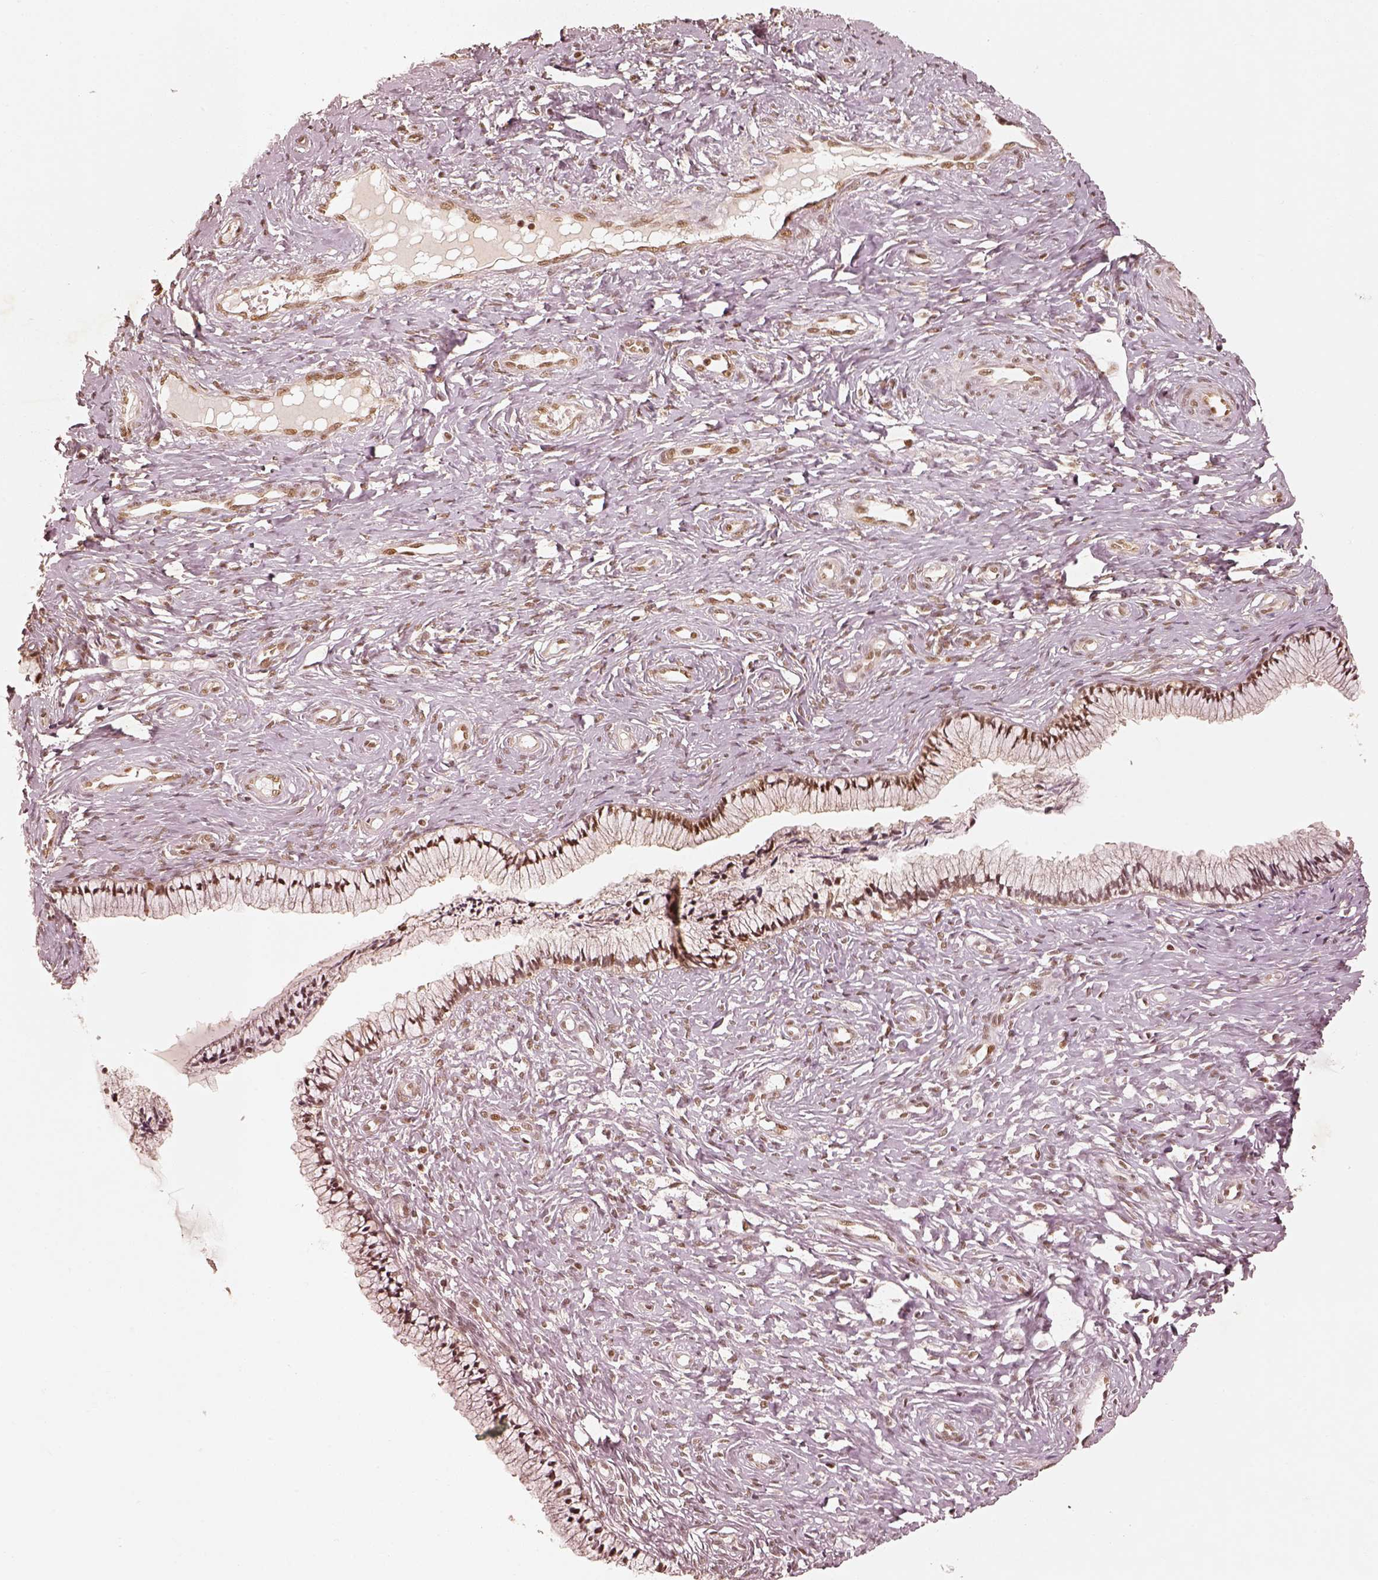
{"staining": {"intensity": "moderate", "quantity": ">75%", "location": "nuclear"}, "tissue": "cervix", "cell_type": "Glandular cells", "image_type": "normal", "snomed": [{"axis": "morphology", "description": "Normal tissue, NOS"}, {"axis": "topography", "description": "Cervix"}], "caption": "DAB immunohistochemical staining of unremarkable human cervix demonstrates moderate nuclear protein expression in approximately >75% of glandular cells.", "gene": "GMEB2", "patient": {"sex": "female", "age": 37}}